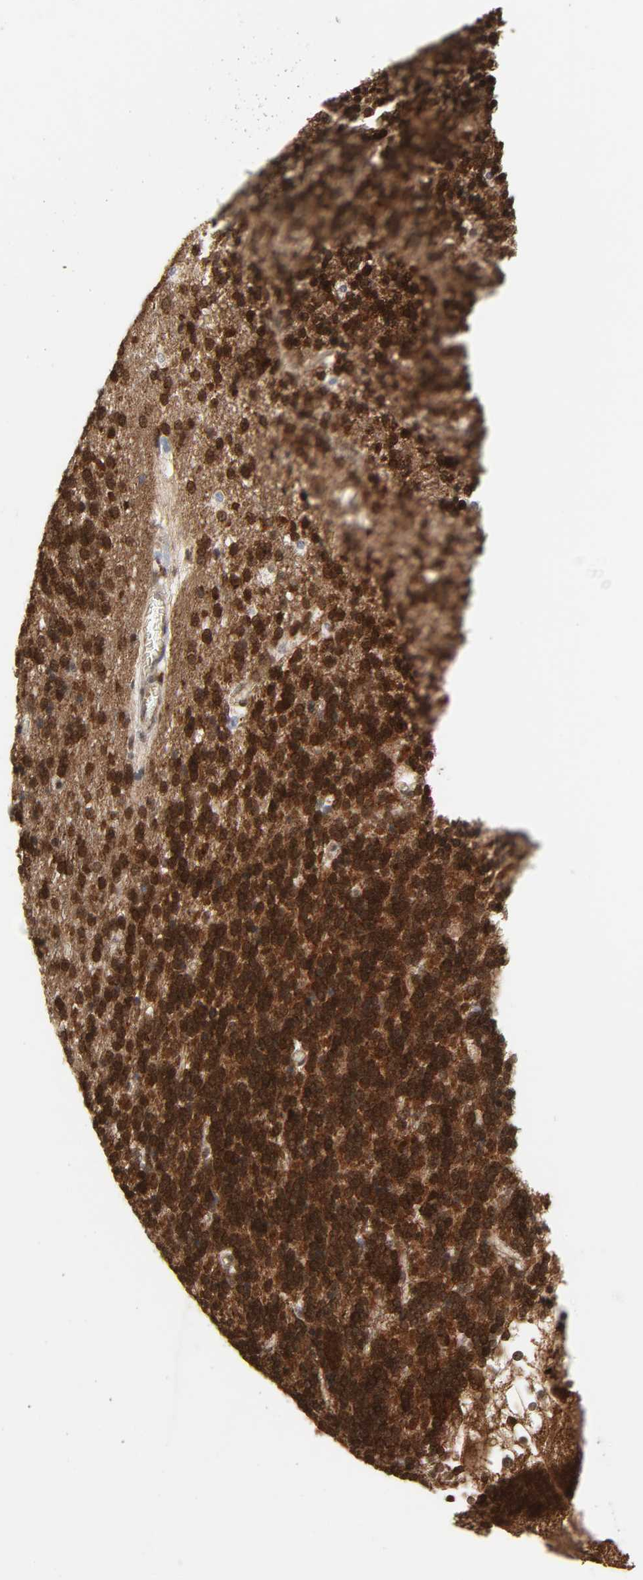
{"staining": {"intensity": "strong", "quantity": ">75%", "location": "nuclear"}, "tissue": "cerebellum", "cell_type": "Cells in granular layer", "image_type": "normal", "snomed": [{"axis": "morphology", "description": "Normal tissue, NOS"}, {"axis": "topography", "description": "Cerebellum"}], "caption": "Cerebellum stained with immunohistochemistry (IHC) displays strong nuclear staining in about >75% of cells in granular layer.", "gene": "GSK3A", "patient": {"sex": "female", "age": 19}}